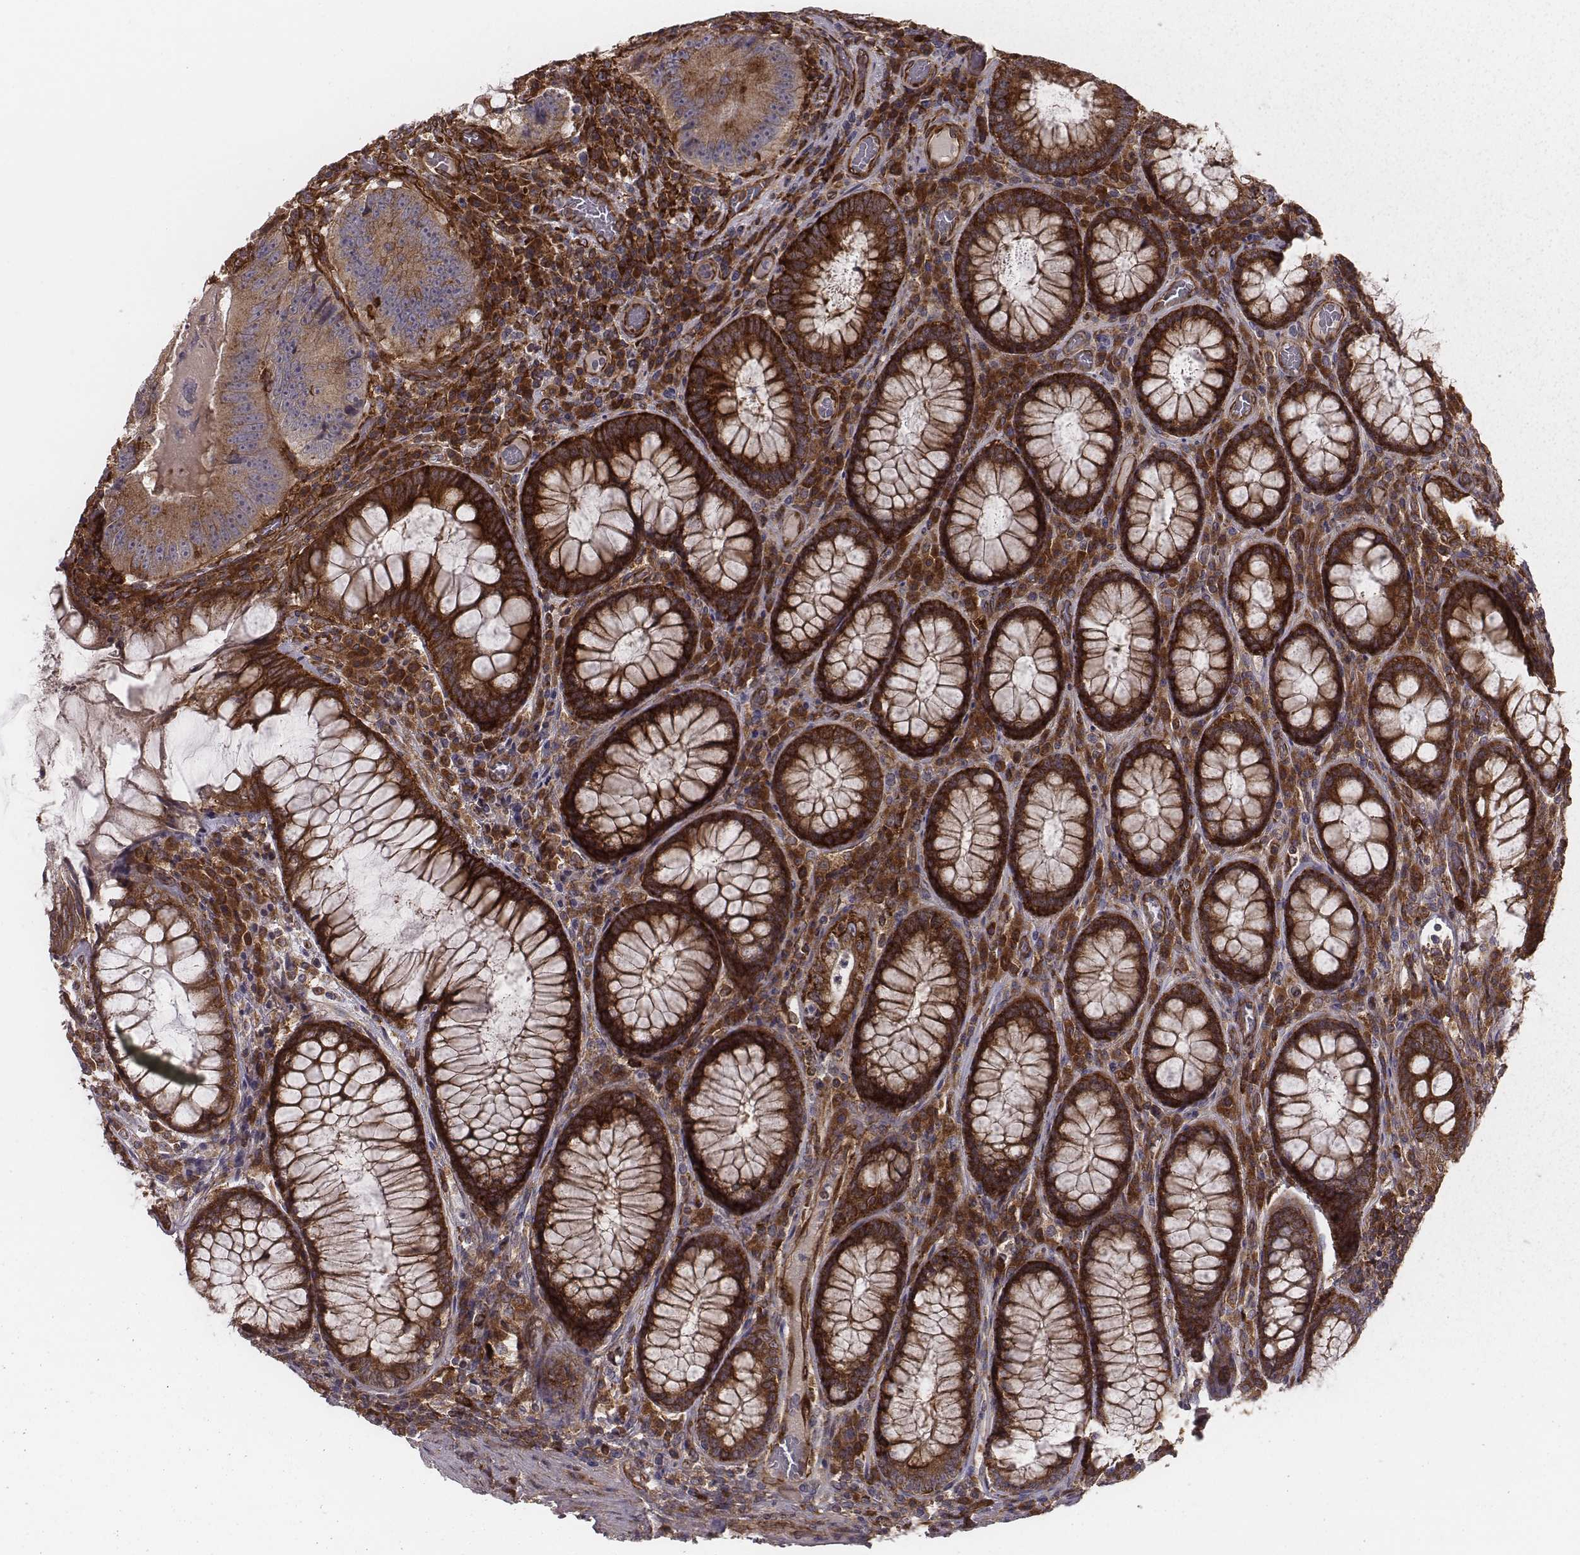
{"staining": {"intensity": "moderate", "quantity": ">75%", "location": "cytoplasmic/membranous"}, "tissue": "colorectal cancer", "cell_type": "Tumor cells", "image_type": "cancer", "snomed": [{"axis": "morphology", "description": "Adenocarcinoma, NOS"}, {"axis": "topography", "description": "Colon"}], "caption": "Immunohistochemical staining of colorectal cancer displays medium levels of moderate cytoplasmic/membranous protein staining in about >75% of tumor cells. (brown staining indicates protein expression, while blue staining denotes nuclei).", "gene": "TXLNA", "patient": {"sex": "female", "age": 86}}